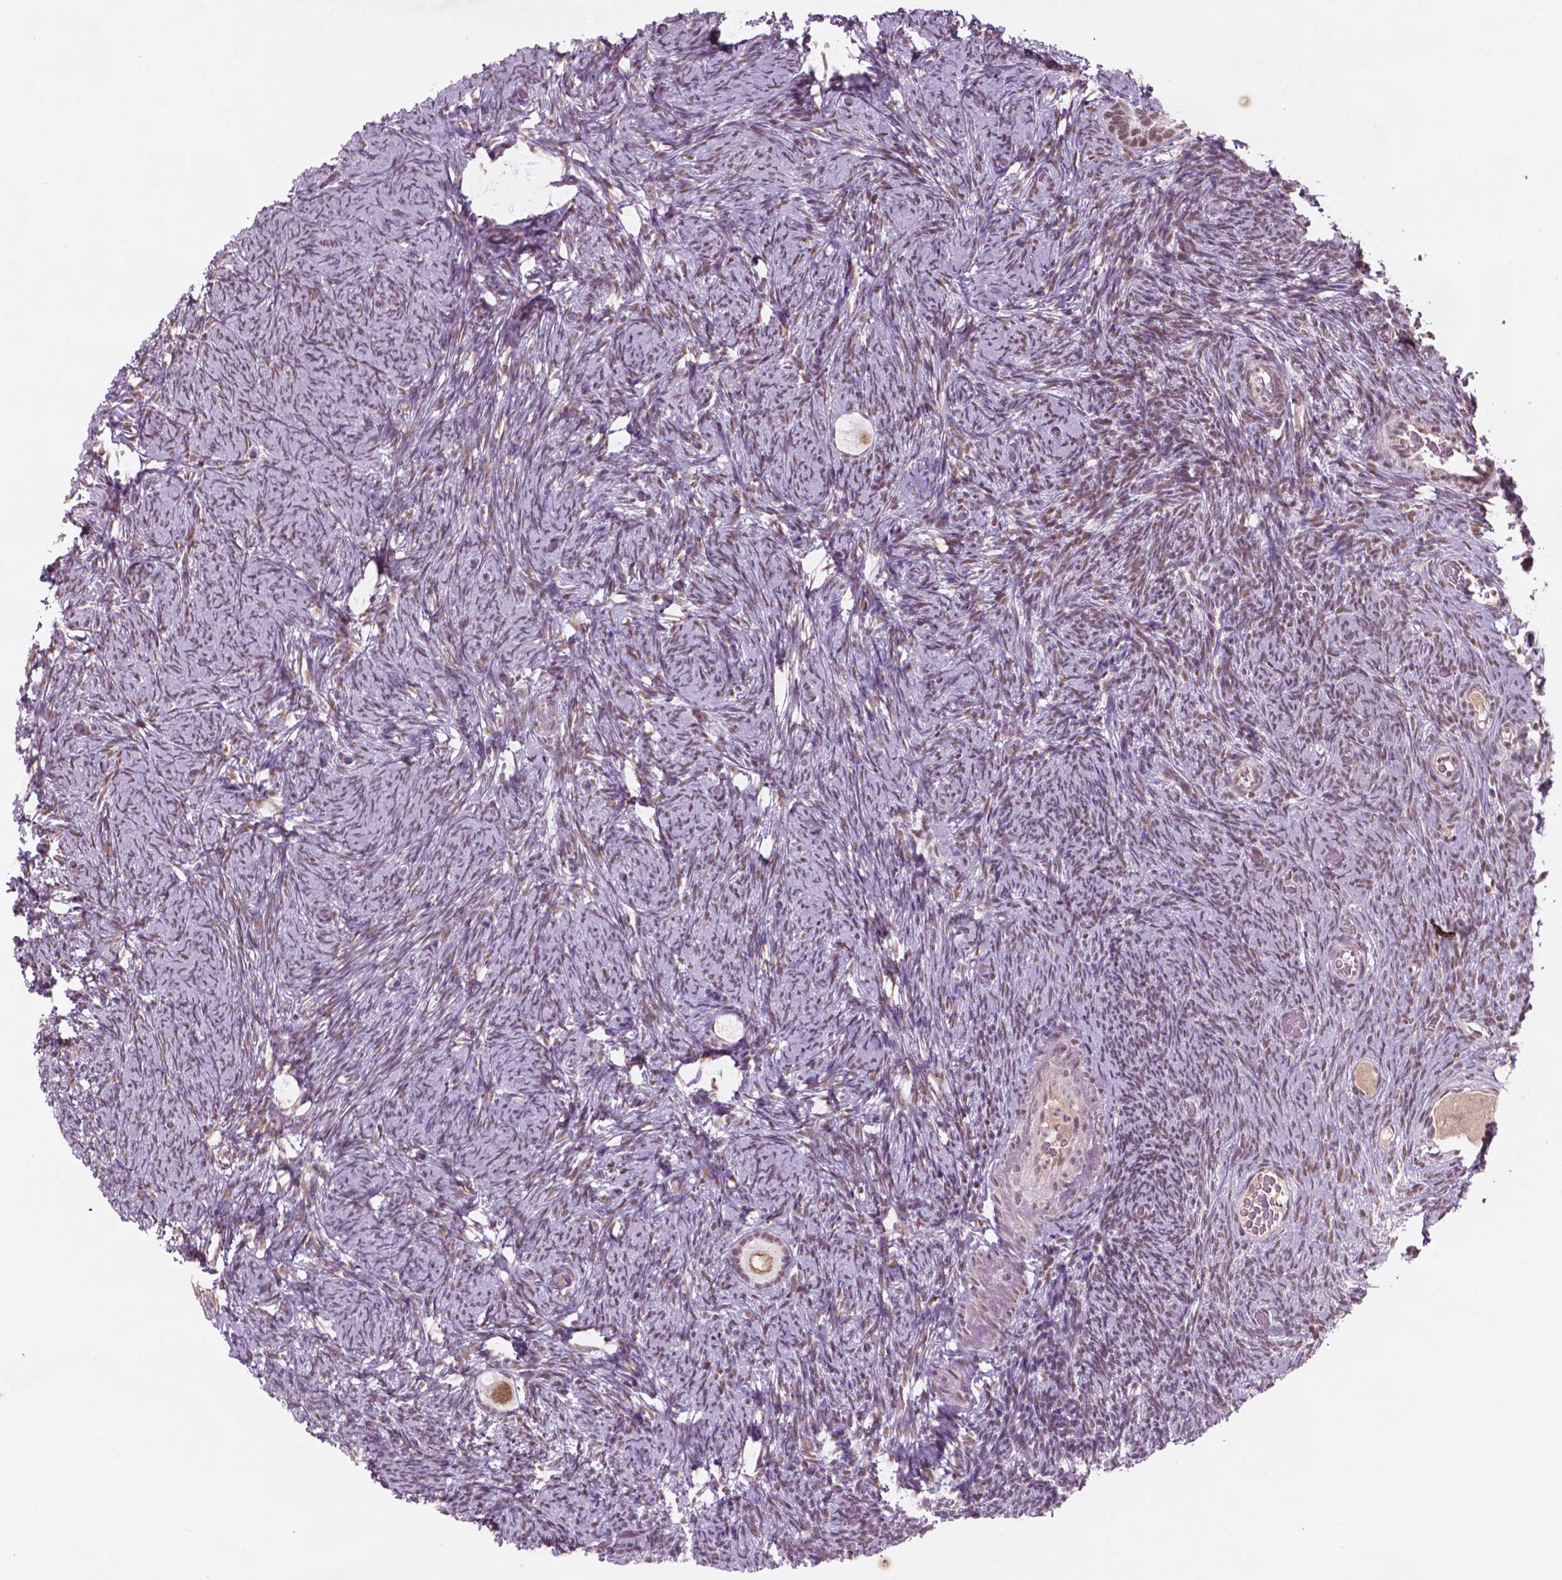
{"staining": {"intensity": "weak", "quantity": ">75%", "location": "nuclear"}, "tissue": "ovary", "cell_type": "Follicle cells", "image_type": "normal", "snomed": [{"axis": "morphology", "description": "Normal tissue, NOS"}, {"axis": "topography", "description": "Ovary"}], "caption": "Protein expression by IHC reveals weak nuclear expression in approximately >75% of follicle cells in unremarkable ovary. Nuclei are stained in blue.", "gene": "CTR9", "patient": {"sex": "female", "age": 34}}